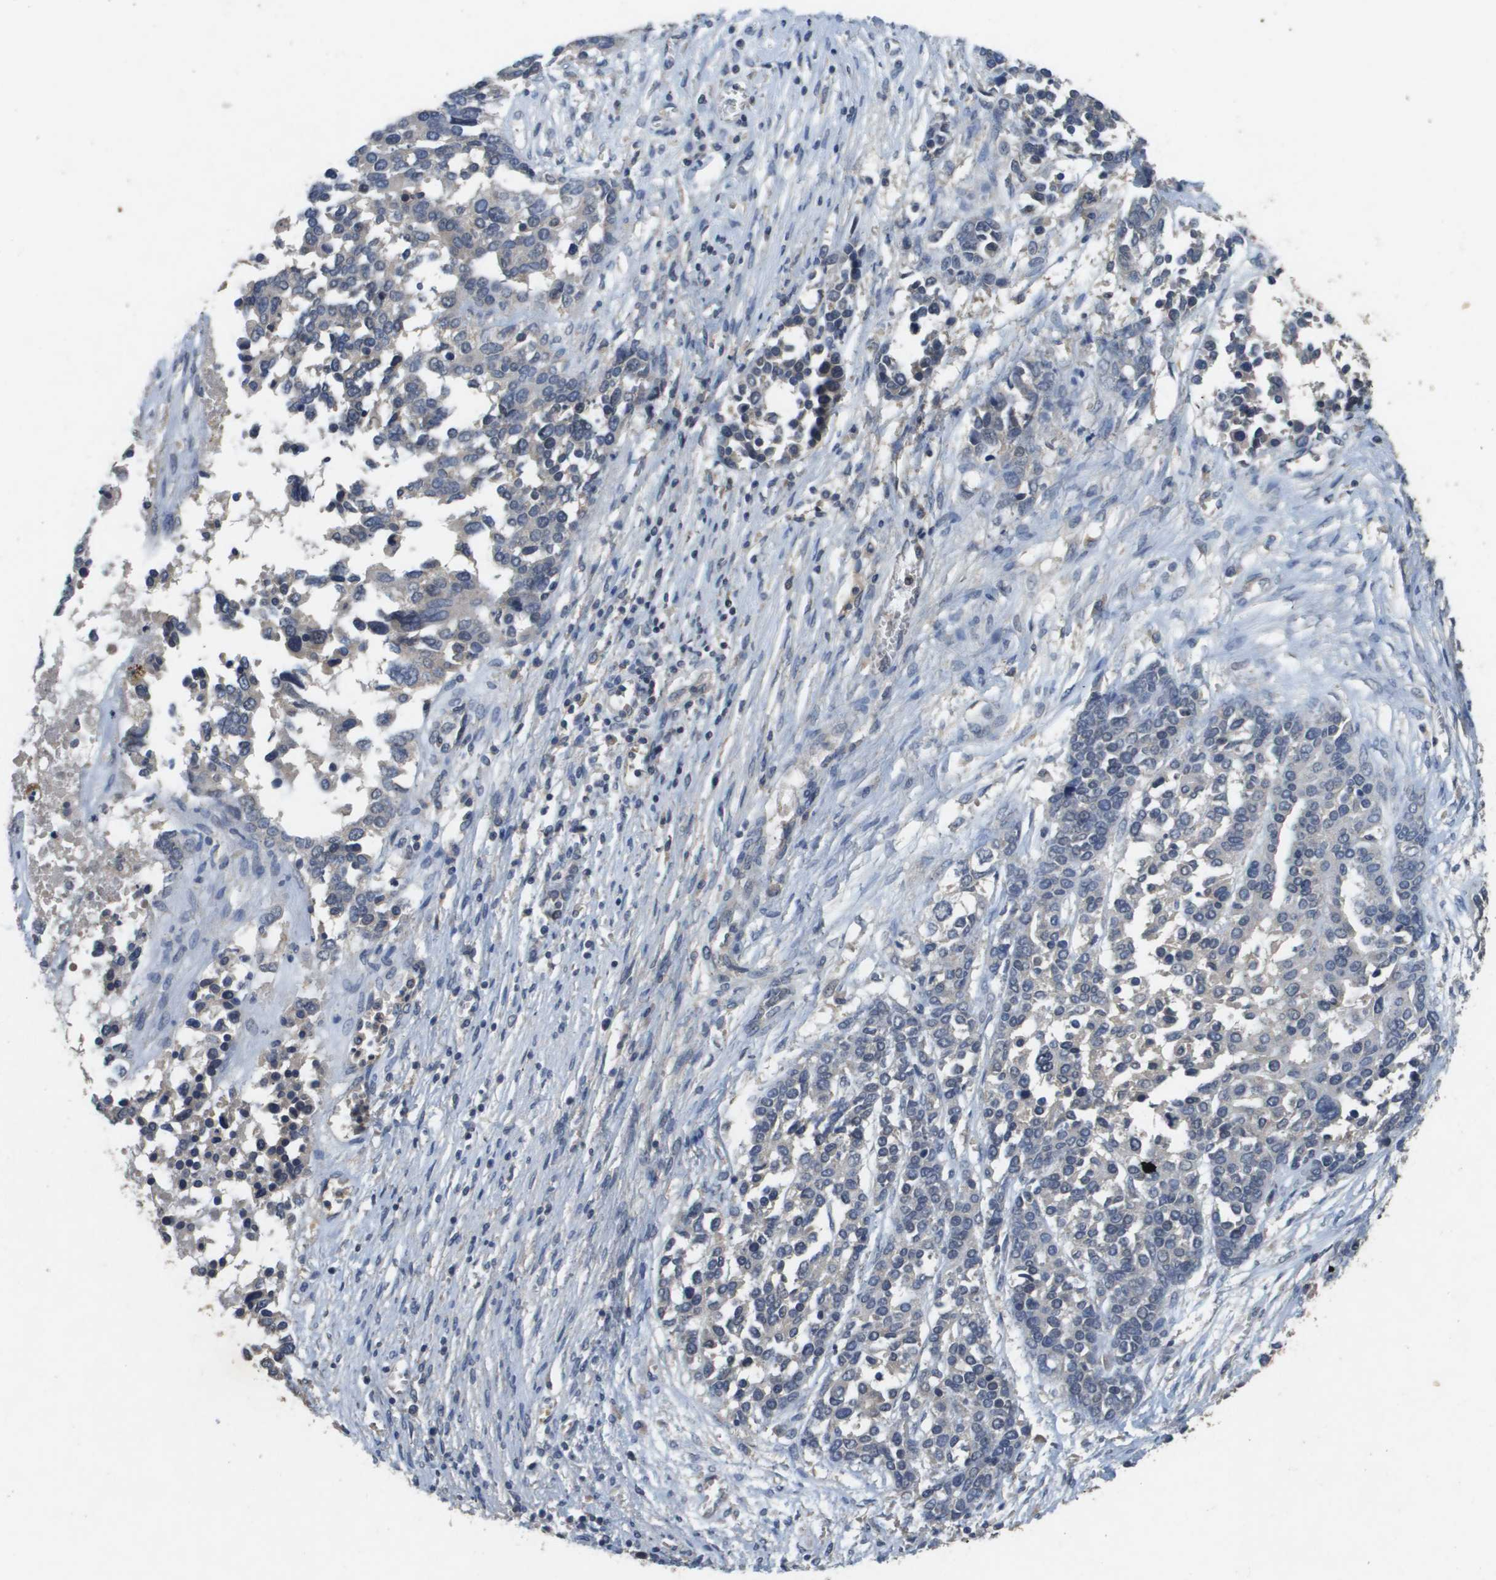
{"staining": {"intensity": "negative", "quantity": "none", "location": "none"}, "tissue": "ovarian cancer", "cell_type": "Tumor cells", "image_type": "cancer", "snomed": [{"axis": "morphology", "description": "Cystadenocarcinoma, serous, NOS"}, {"axis": "topography", "description": "Ovary"}], "caption": "IHC of human ovarian serous cystadenocarcinoma demonstrates no staining in tumor cells.", "gene": "PROC", "patient": {"sex": "female", "age": 44}}